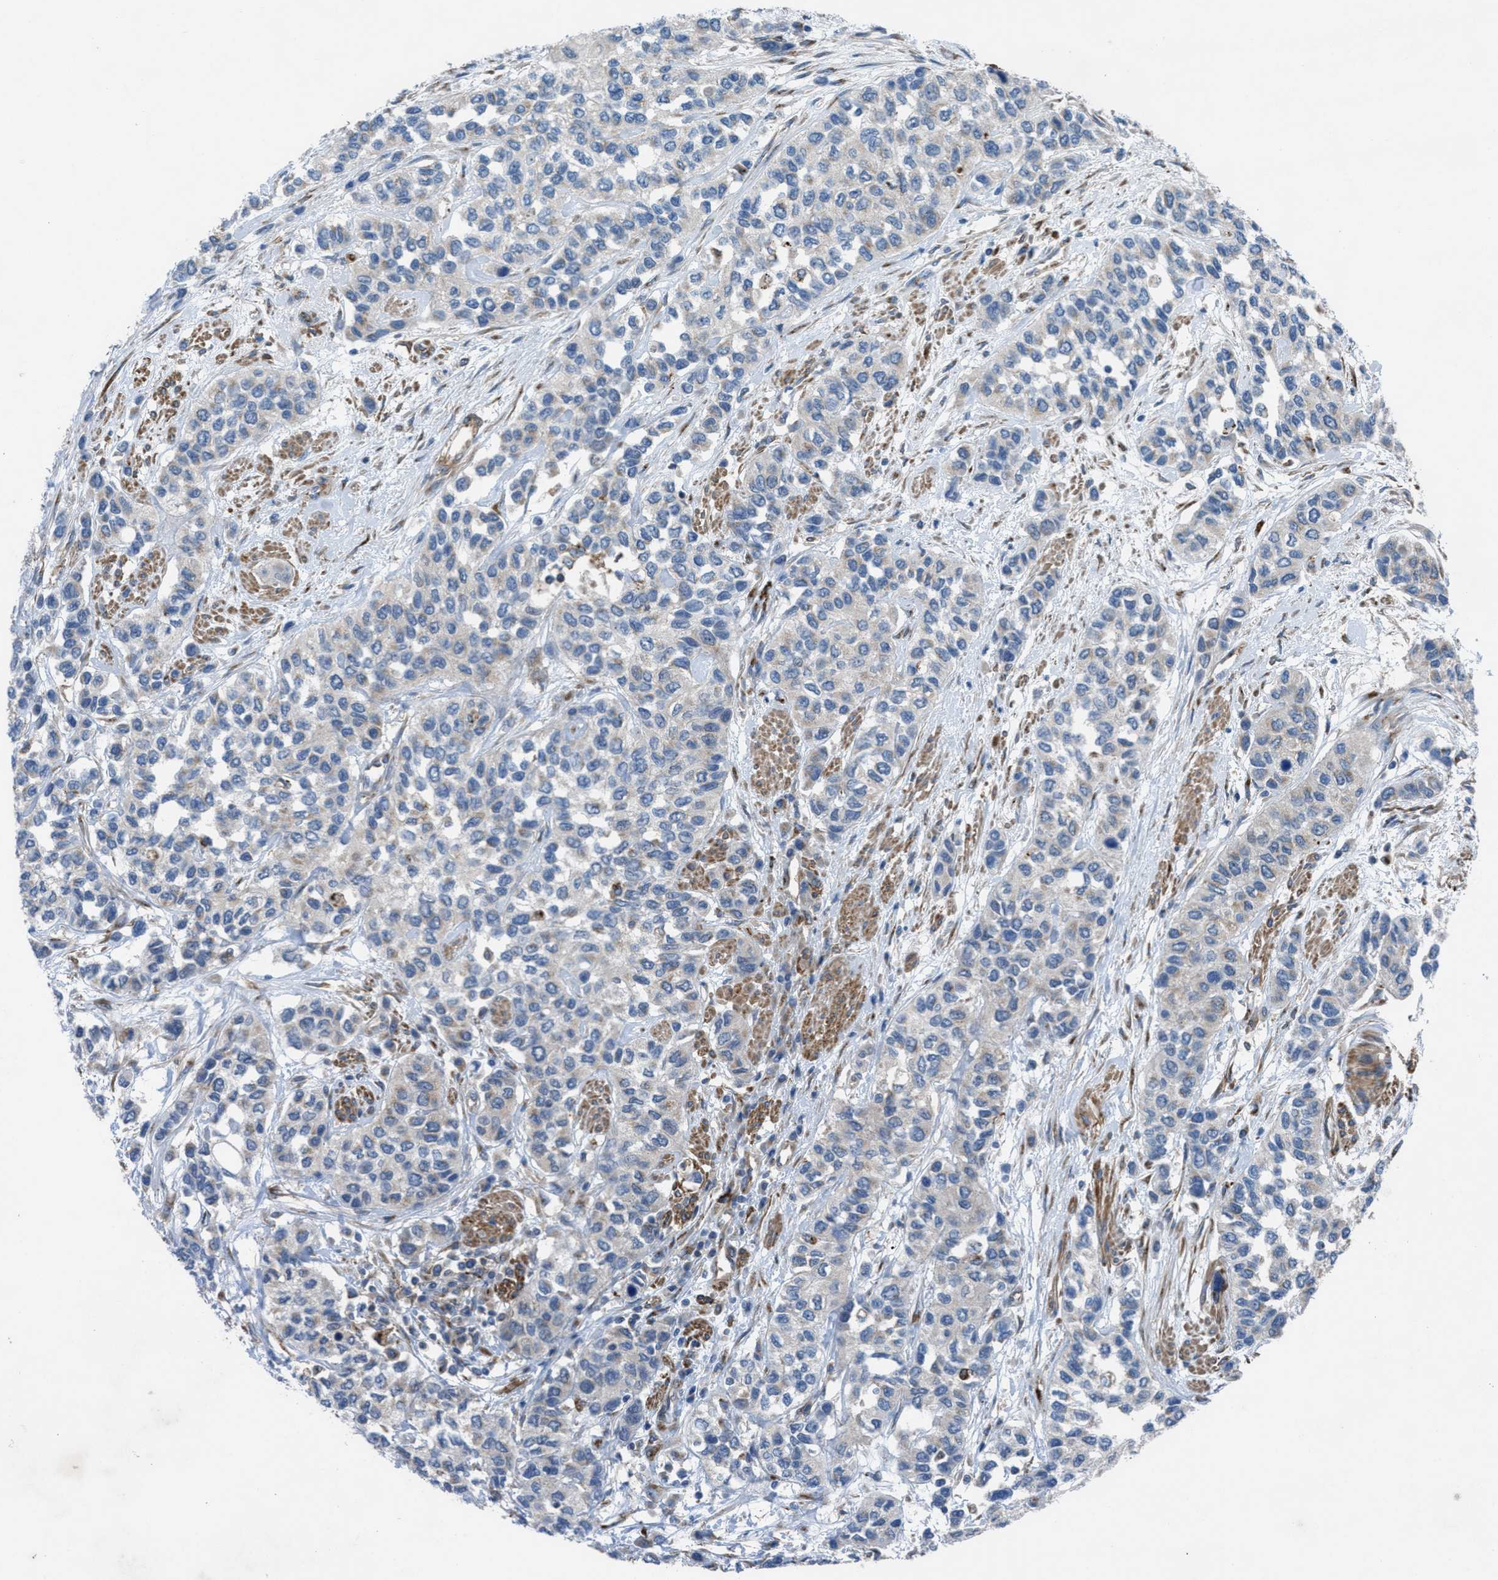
{"staining": {"intensity": "negative", "quantity": "none", "location": "none"}, "tissue": "urothelial cancer", "cell_type": "Tumor cells", "image_type": "cancer", "snomed": [{"axis": "morphology", "description": "Urothelial carcinoma, High grade"}, {"axis": "topography", "description": "Urinary bladder"}], "caption": "DAB immunohistochemical staining of human urothelial cancer shows no significant staining in tumor cells.", "gene": "SLC6A9", "patient": {"sex": "female", "age": 56}}